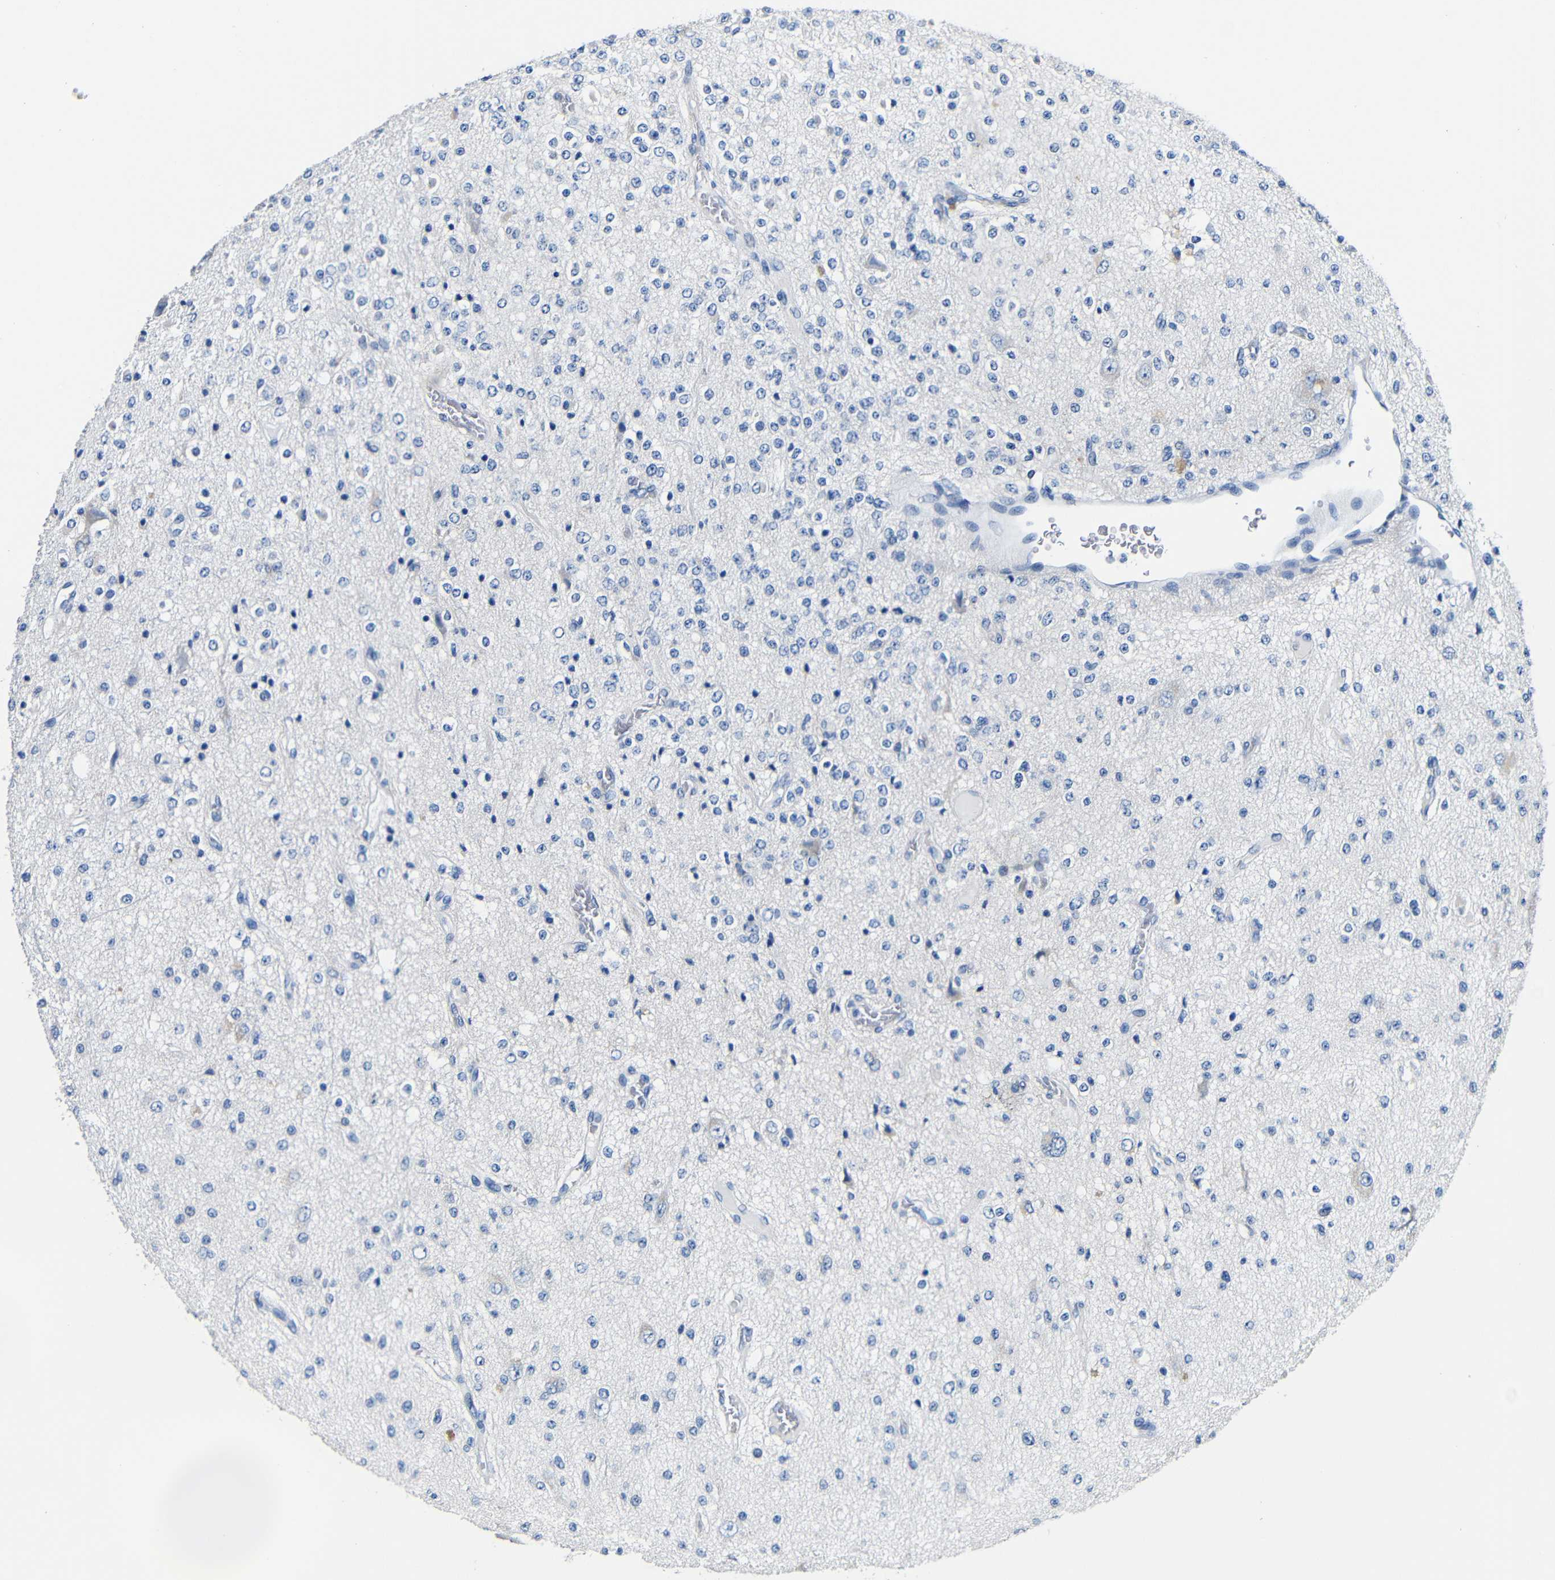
{"staining": {"intensity": "negative", "quantity": "none", "location": "none"}, "tissue": "glioma", "cell_type": "Tumor cells", "image_type": "cancer", "snomed": [{"axis": "morphology", "description": "Glioma, malignant, Low grade"}, {"axis": "topography", "description": "Brain"}], "caption": "IHC of glioma reveals no staining in tumor cells. (Stains: DAB (3,3'-diaminobenzidine) immunohistochemistry with hematoxylin counter stain, Microscopy: brightfield microscopy at high magnification).", "gene": "TNFAIP1", "patient": {"sex": "male", "age": 38}}